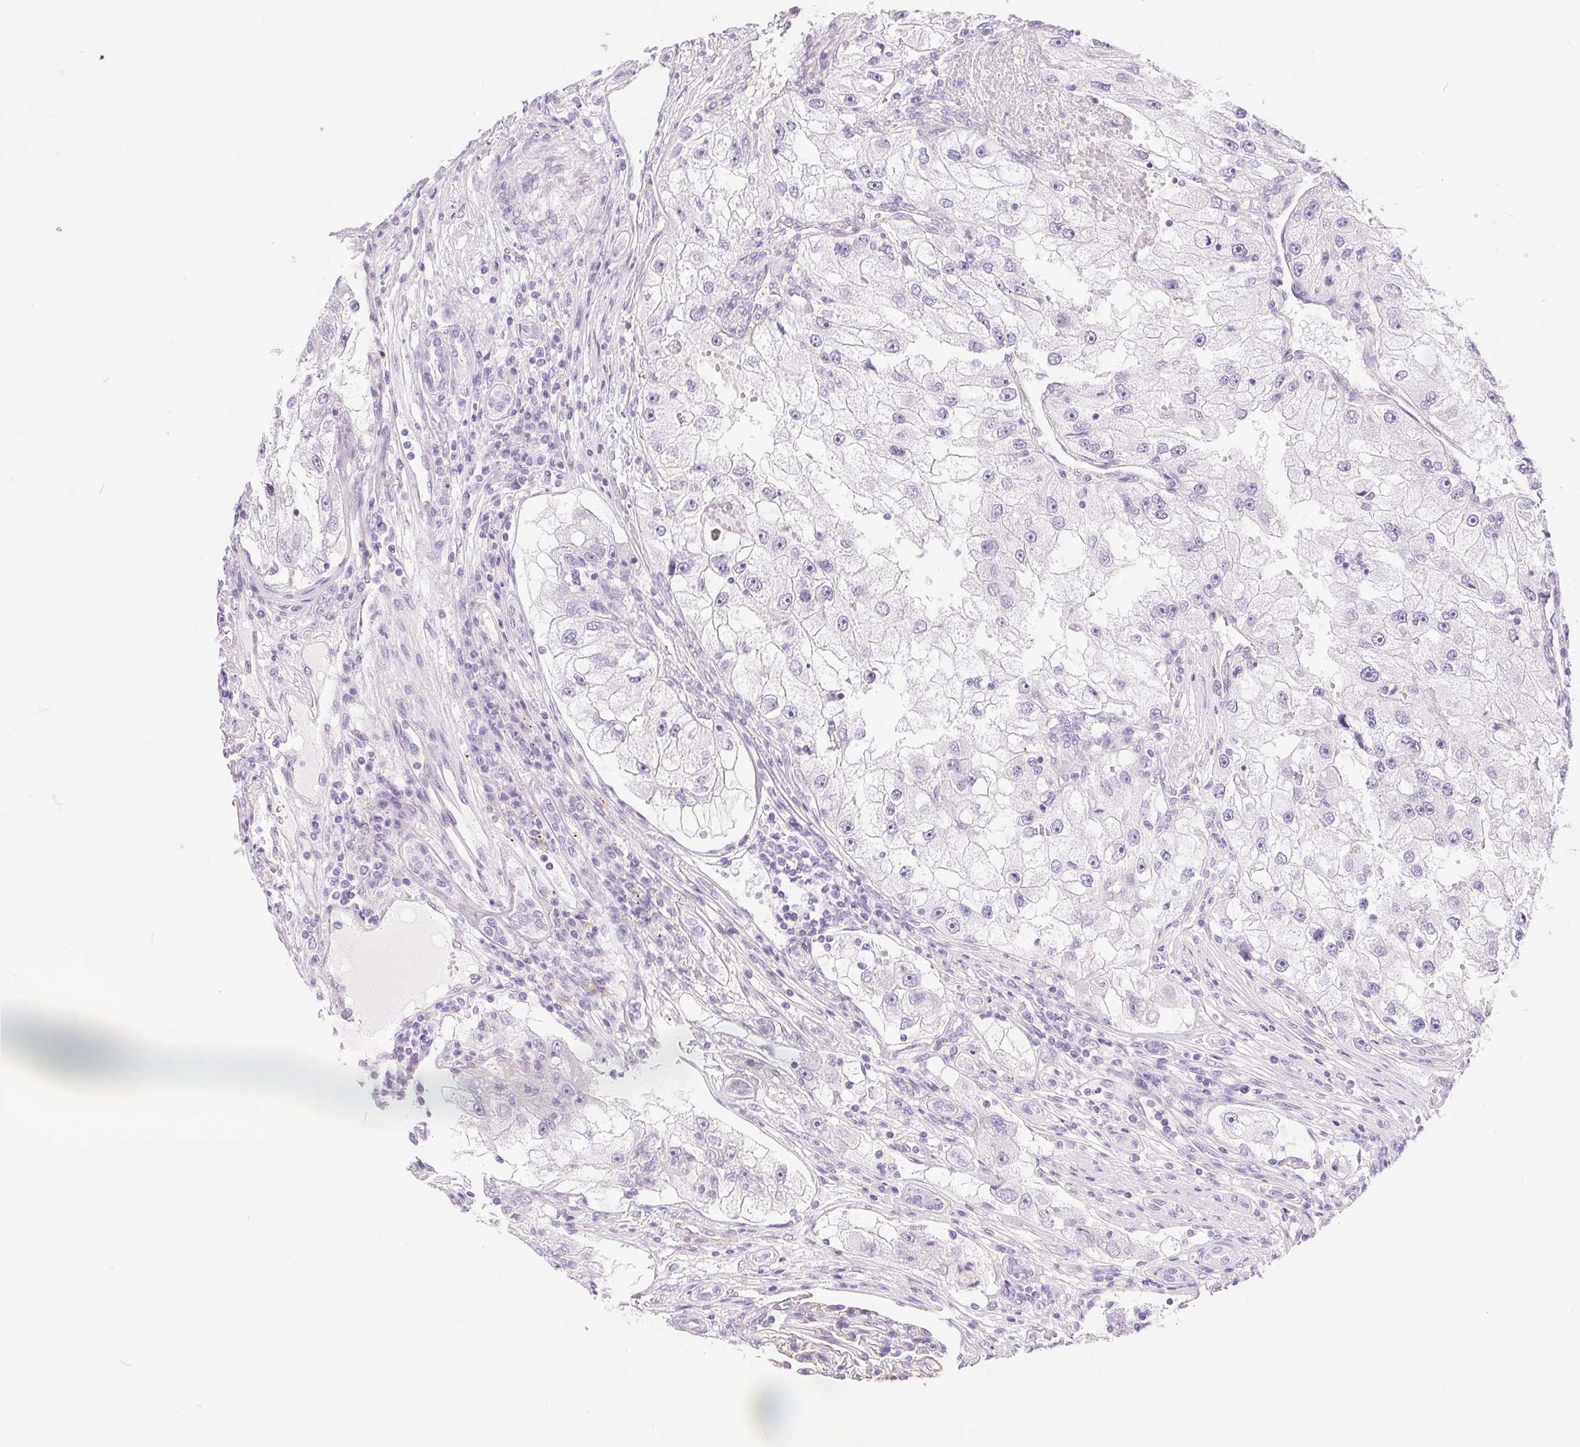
{"staining": {"intensity": "negative", "quantity": "none", "location": "none"}, "tissue": "renal cancer", "cell_type": "Tumor cells", "image_type": "cancer", "snomed": [{"axis": "morphology", "description": "Adenocarcinoma, NOS"}, {"axis": "topography", "description": "Kidney"}], "caption": "This is a histopathology image of IHC staining of adenocarcinoma (renal), which shows no positivity in tumor cells. (DAB (3,3'-diaminobenzidine) immunohistochemistry (IHC), high magnification).", "gene": "GFAP", "patient": {"sex": "male", "age": 63}}